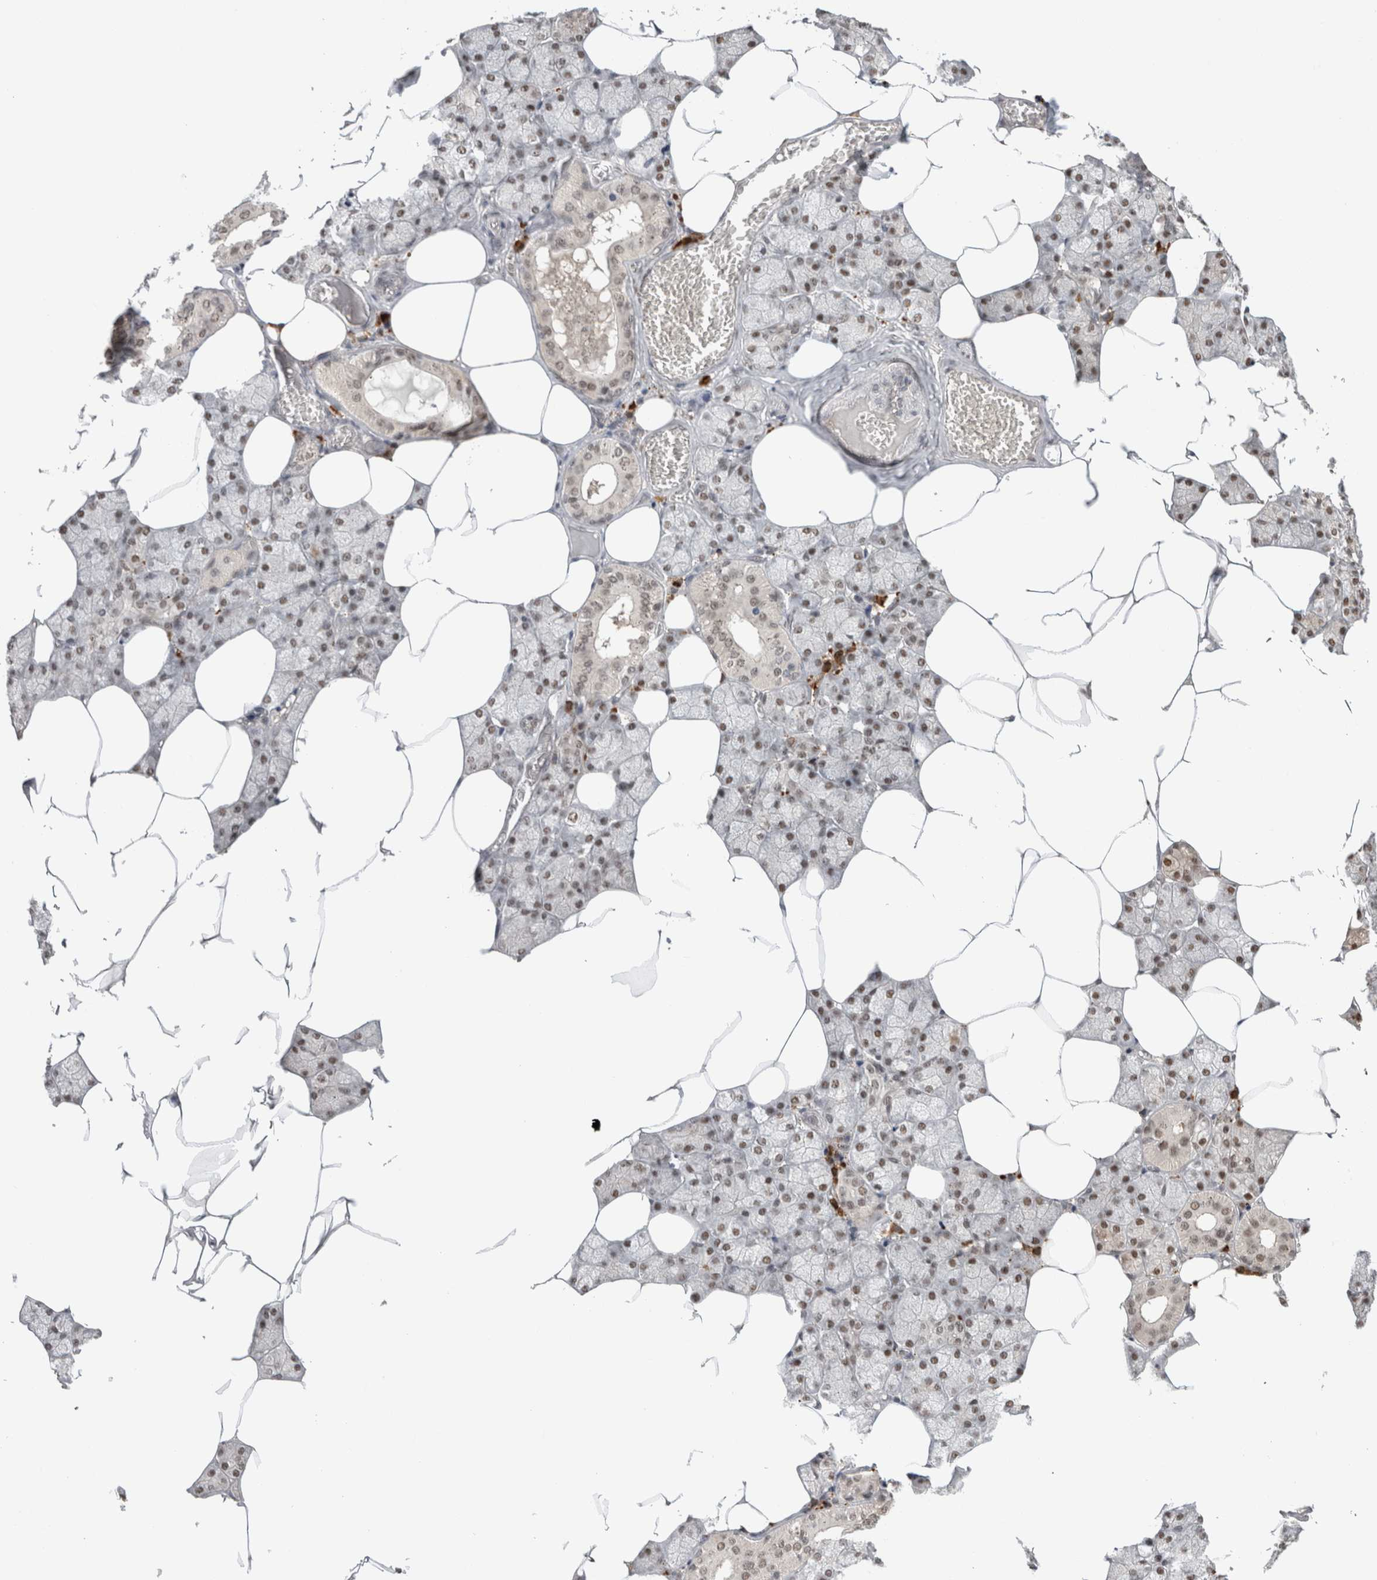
{"staining": {"intensity": "strong", "quantity": "25%-75%", "location": "nuclear"}, "tissue": "salivary gland", "cell_type": "Glandular cells", "image_type": "normal", "snomed": [{"axis": "morphology", "description": "Normal tissue, NOS"}, {"axis": "topography", "description": "Salivary gland"}], "caption": "Immunohistochemistry histopathology image of benign salivary gland: salivary gland stained using IHC demonstrates high levels of strong protein expression localized specifically in the nuclear of glandular cells, appearing as a nuclear brown color.", "gene": "ZNF24", "patient": {"sex": "male", "age": 62}}